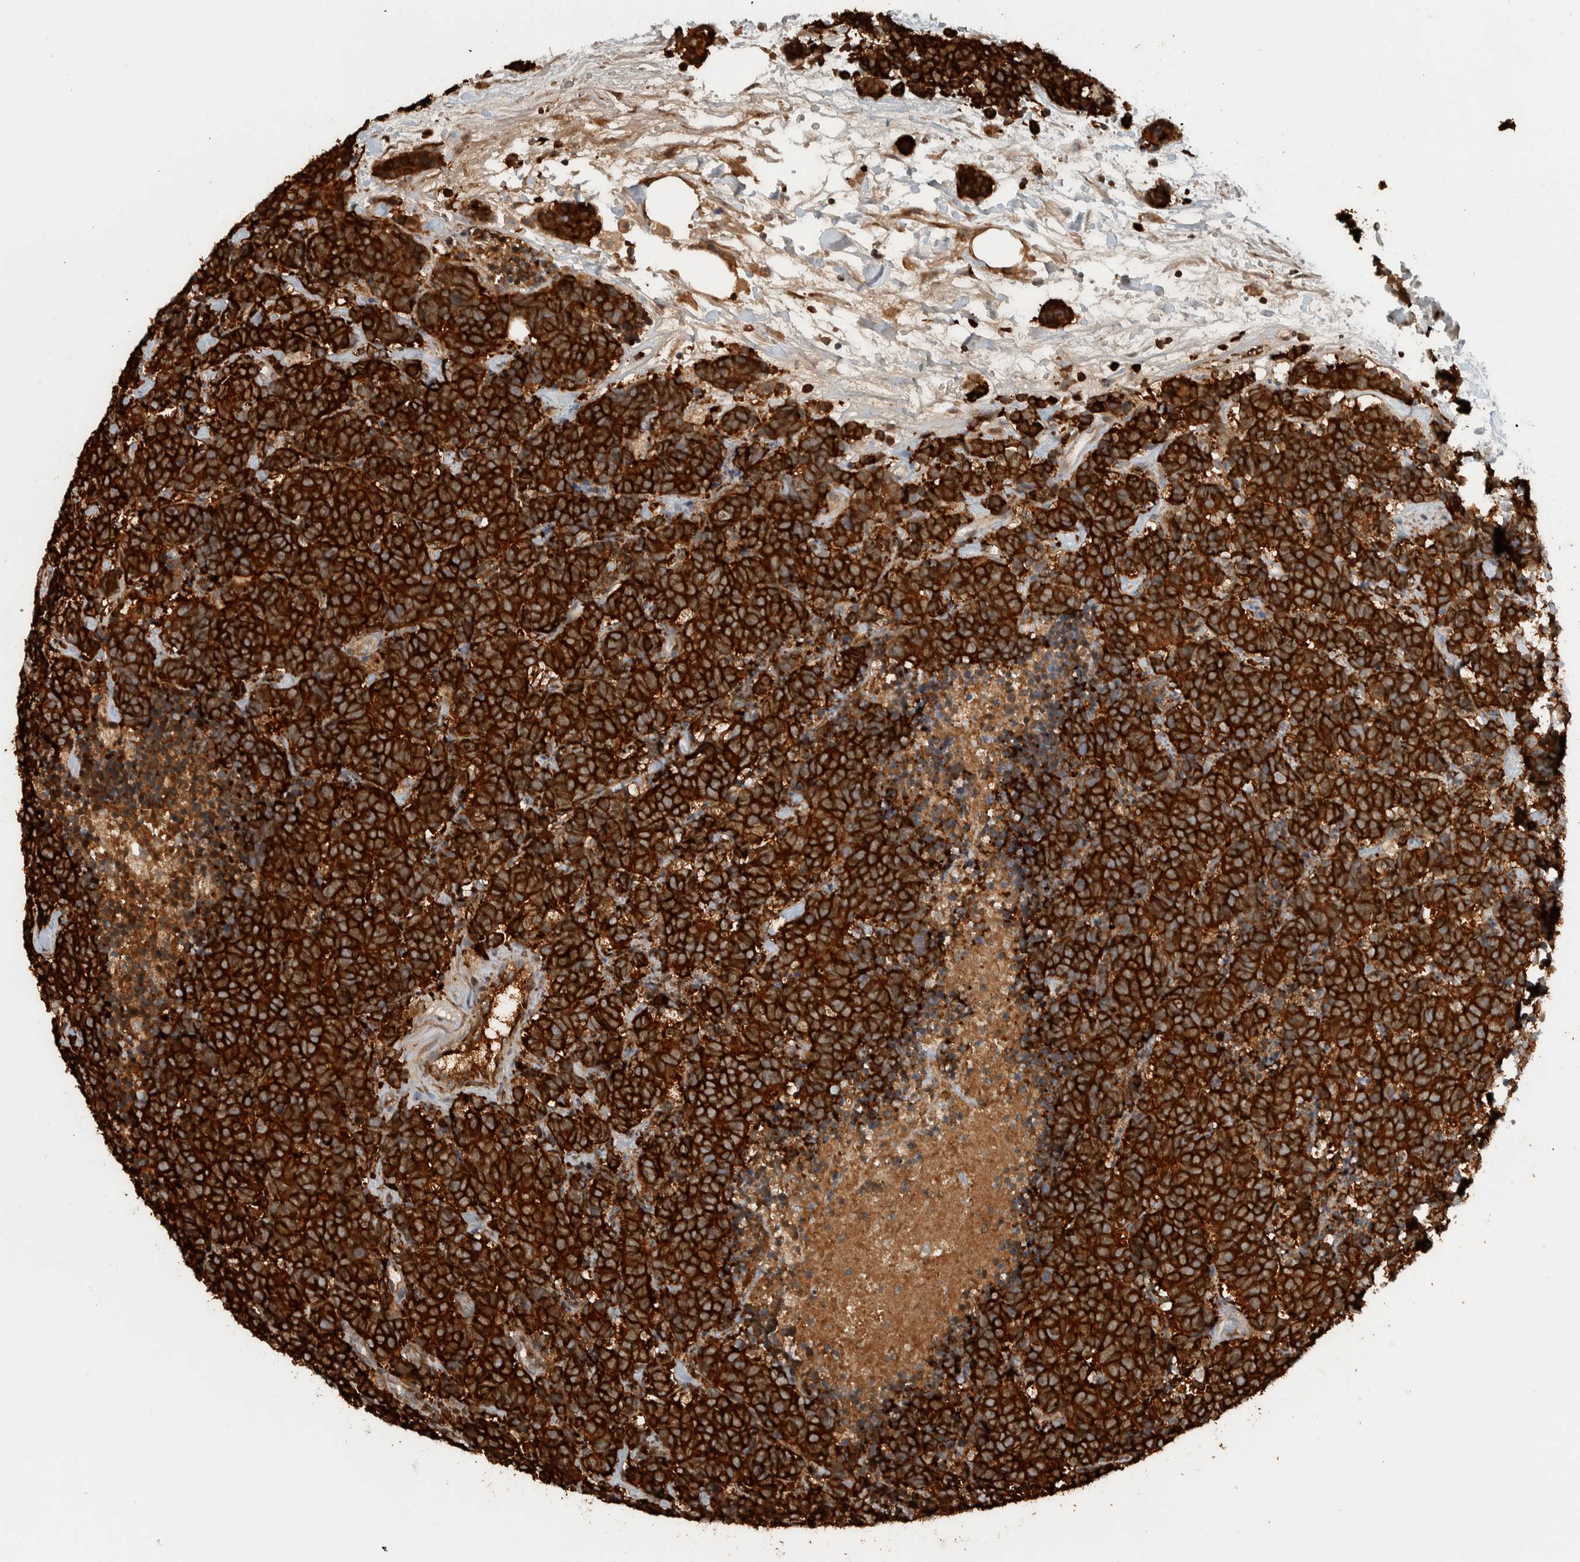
{"staining": {"intensity": "strong", "quantity": ">75%", "location": "cytoplasmic/membranous"}, "tissue": "carcinoid", "cell_type": "Tumor cells", "image_type": "cancer", "snomed": [{"axis": "morphology", "description": "Carcinoma, NOS"}, {"axis": "morphology", "description": "Carcinoid, malignant, NOS"}, {"axis": "topography", "description": "Urinary bladder"}], "caption": "Immunohistochemistry of carcinoid demonstrates high levels of strong cytoplasmic/membranous staining in about >75% of tumor cells. (DAB IHC, brown staining for protein, blue staining for nuclei).", "gene": "CNTROB", "patient": {"sex": "male", "age": 57}}